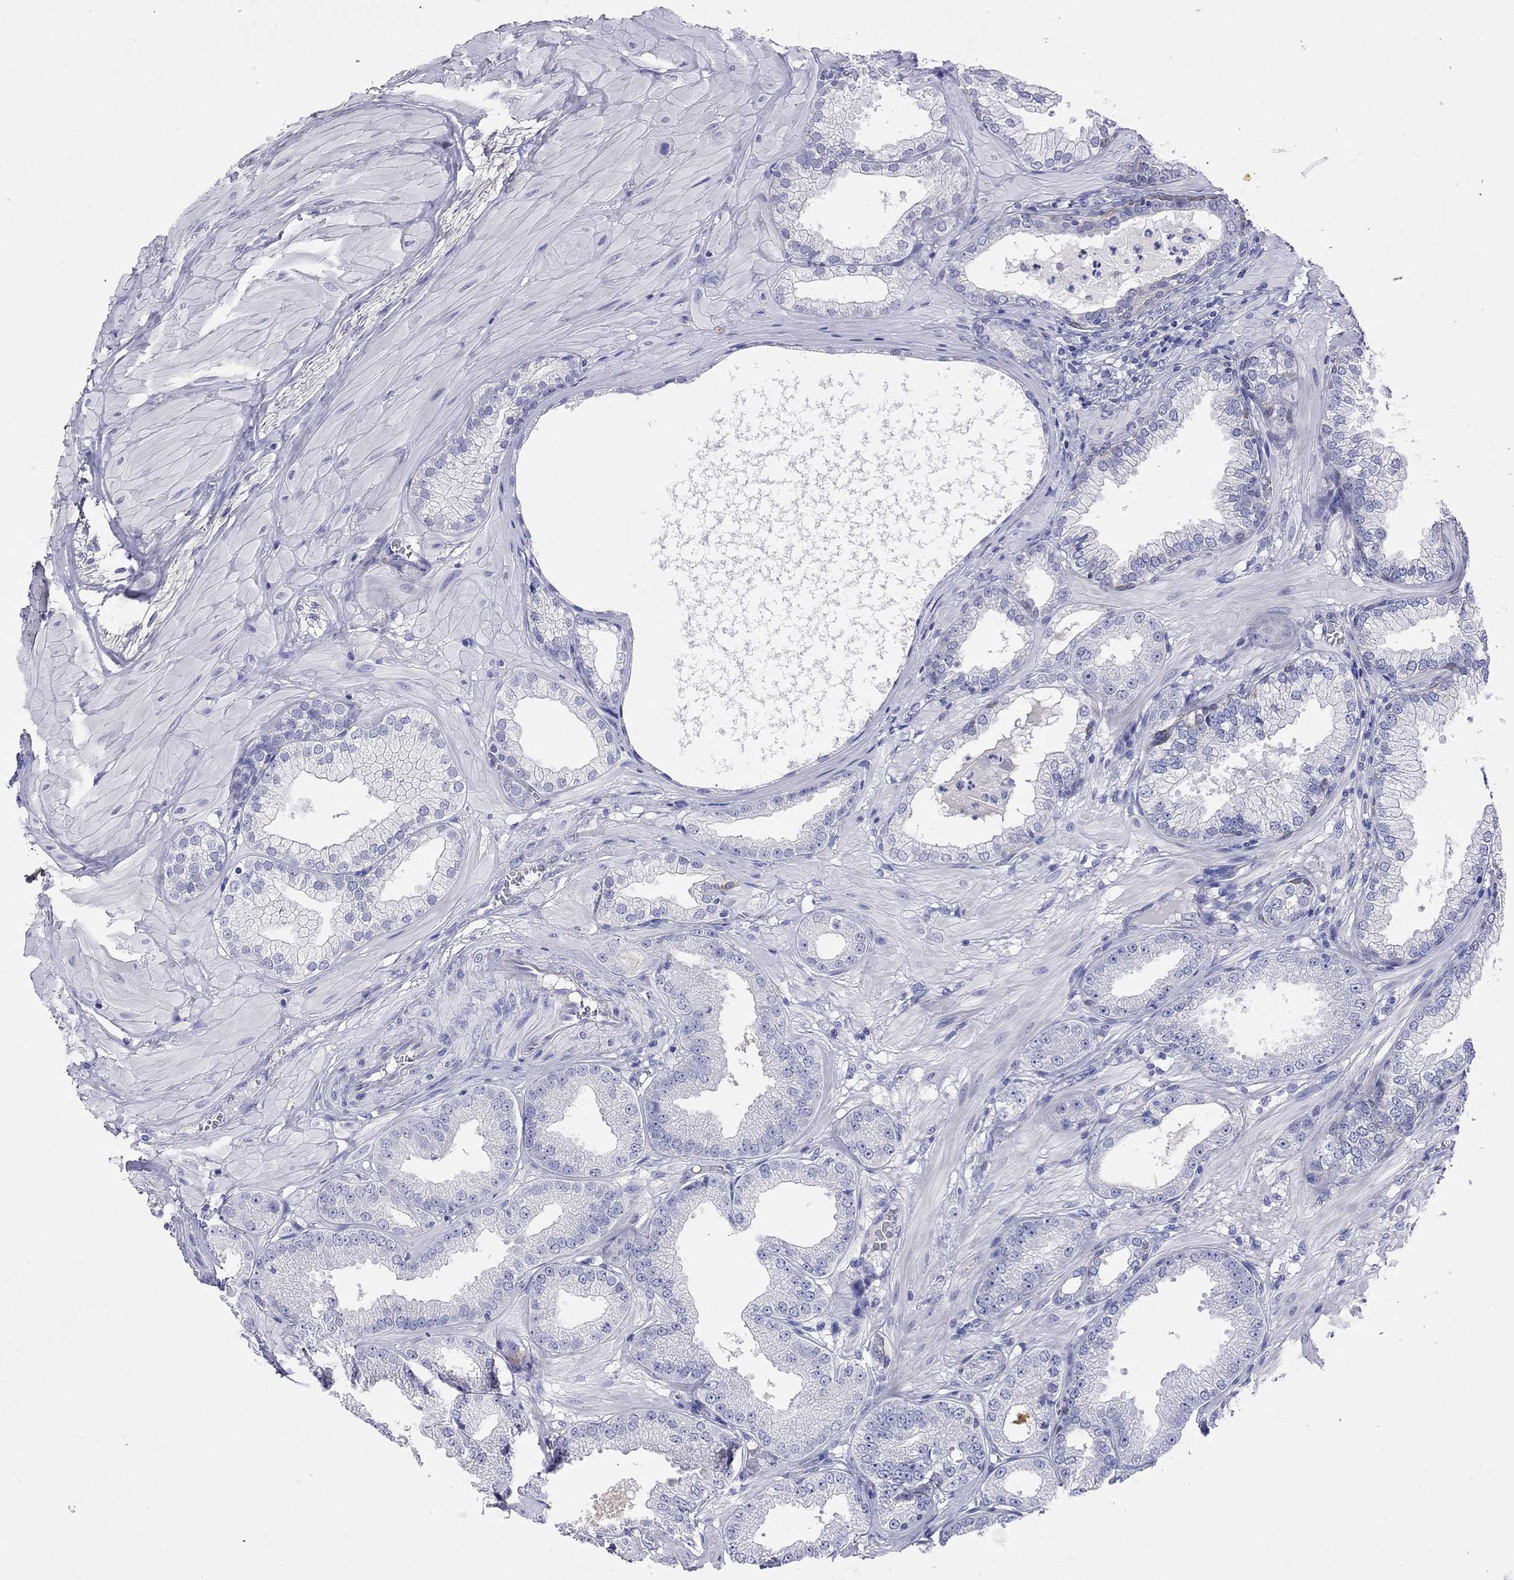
{"staining": {"intensity": "negative", "quantity": "none", "location": "none"}, "tissue": "prostate cancer", "cell_type": "Tumor cells", "image_type": "cancer", "snomed": [{"axis": "morphology", "description": "Adenocarcinoma, Low grade"}, {"axis": "topography", "description": "Prostate"}], "caption": "High power microscopy micrograph of an IHC histopathology image of prostate low-grade adenocarcinoma, revealing no significant expression in tumor cells.", "gene": "CAPNS2", "patient": {"sex": "male", "age": 55}}